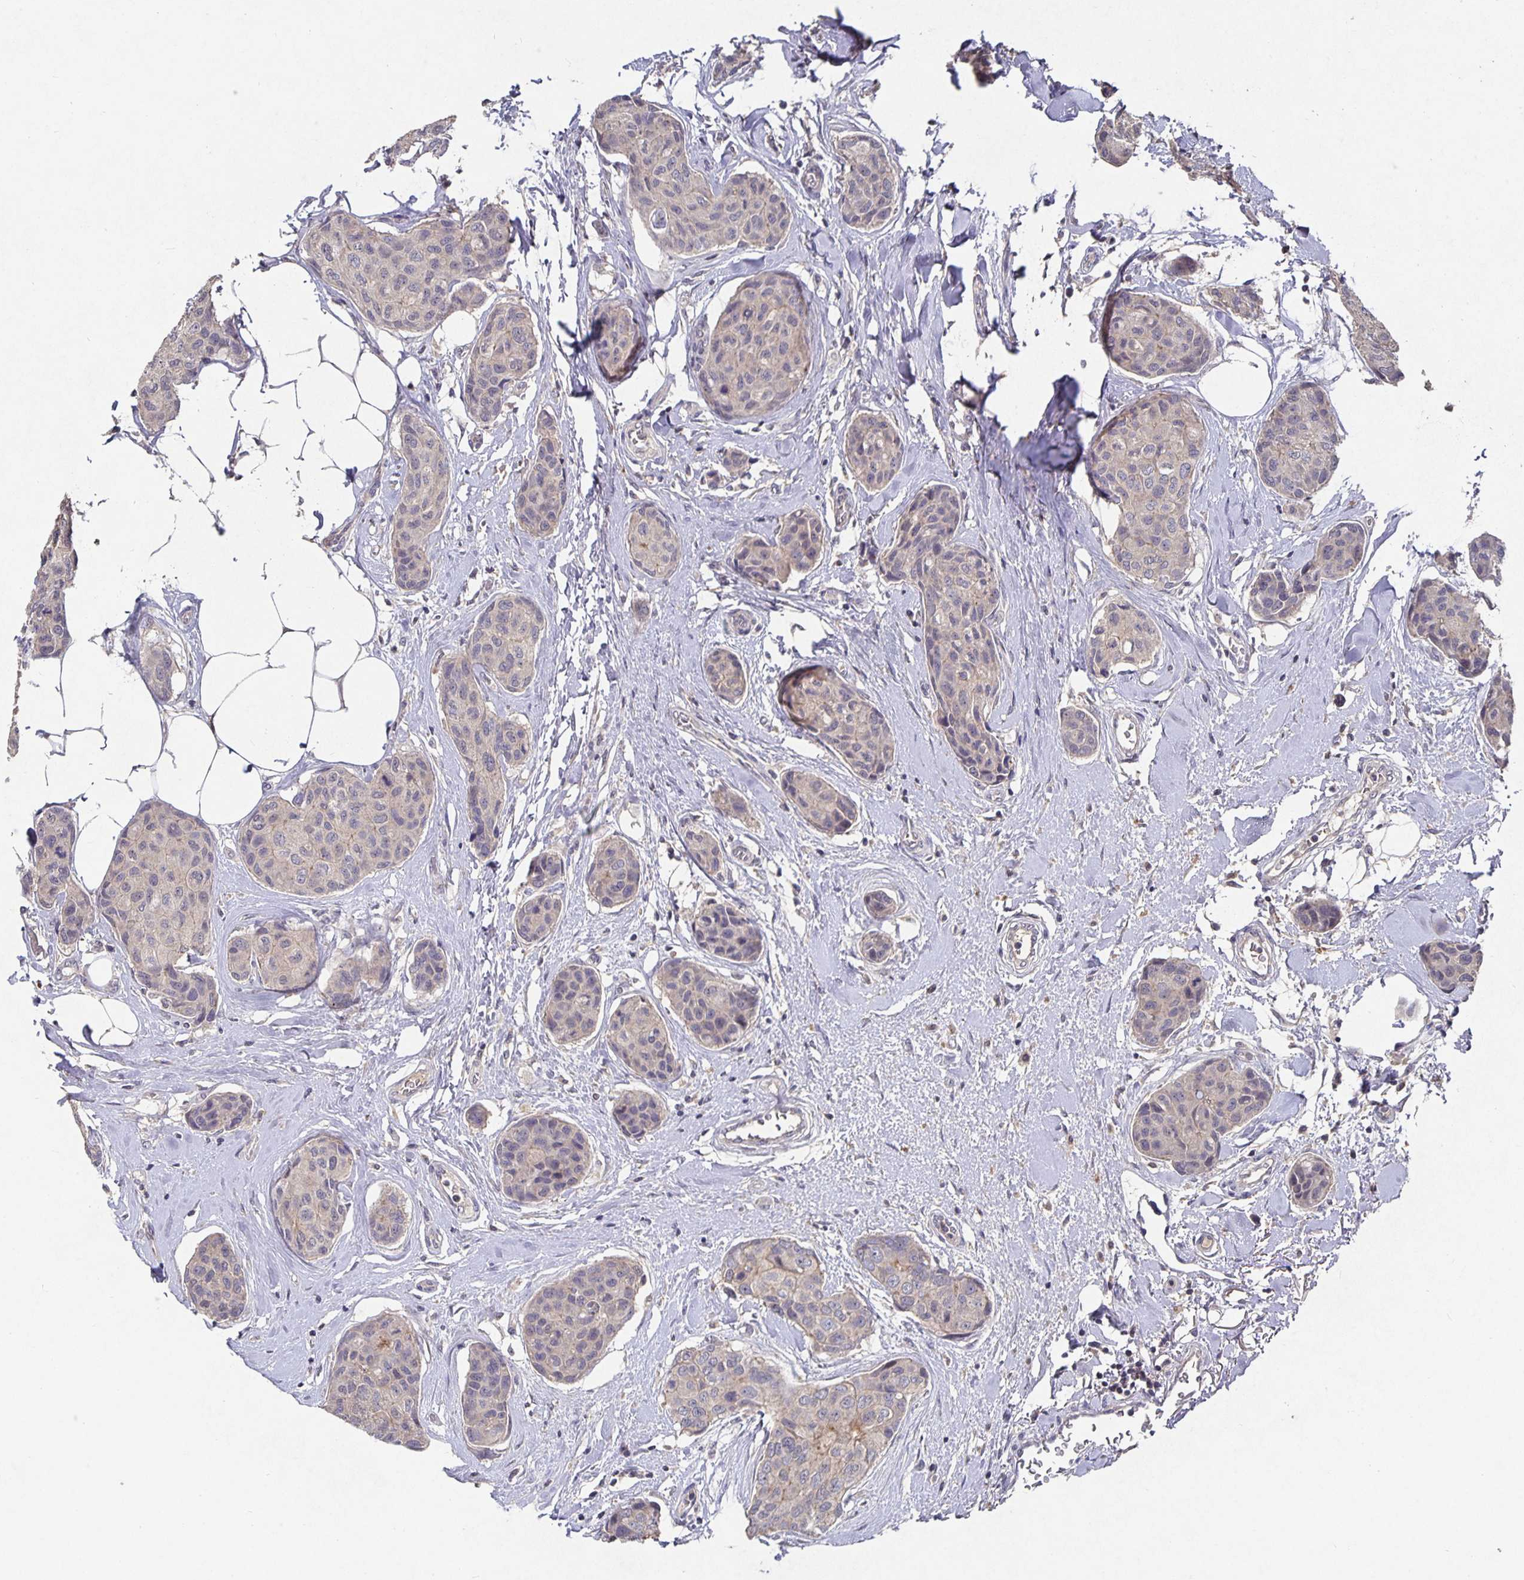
{"staining": {"intensity": "negative", "quantity": "none", "location": "none"}, "tissue": "breast cancer", "cell_type": "Tumor cells", "image_type": "cancer", "snomed": [{"axis": "morphology", "description": "Duct carcinoma"}, {"axis": "topography", "description": "Breast"}], "caption": "High power microscopy micrograph of an immunohistochemistry (IHC) image of infiltrating ductal carcinoma (breast), revealing no significant expression in tumor cells. (Brightfield microscopy of DAB immunohistochemistry (IHC) at high magnification).", "gene": "HEPN1", "patient": {"sex": "female", "age": 80}}